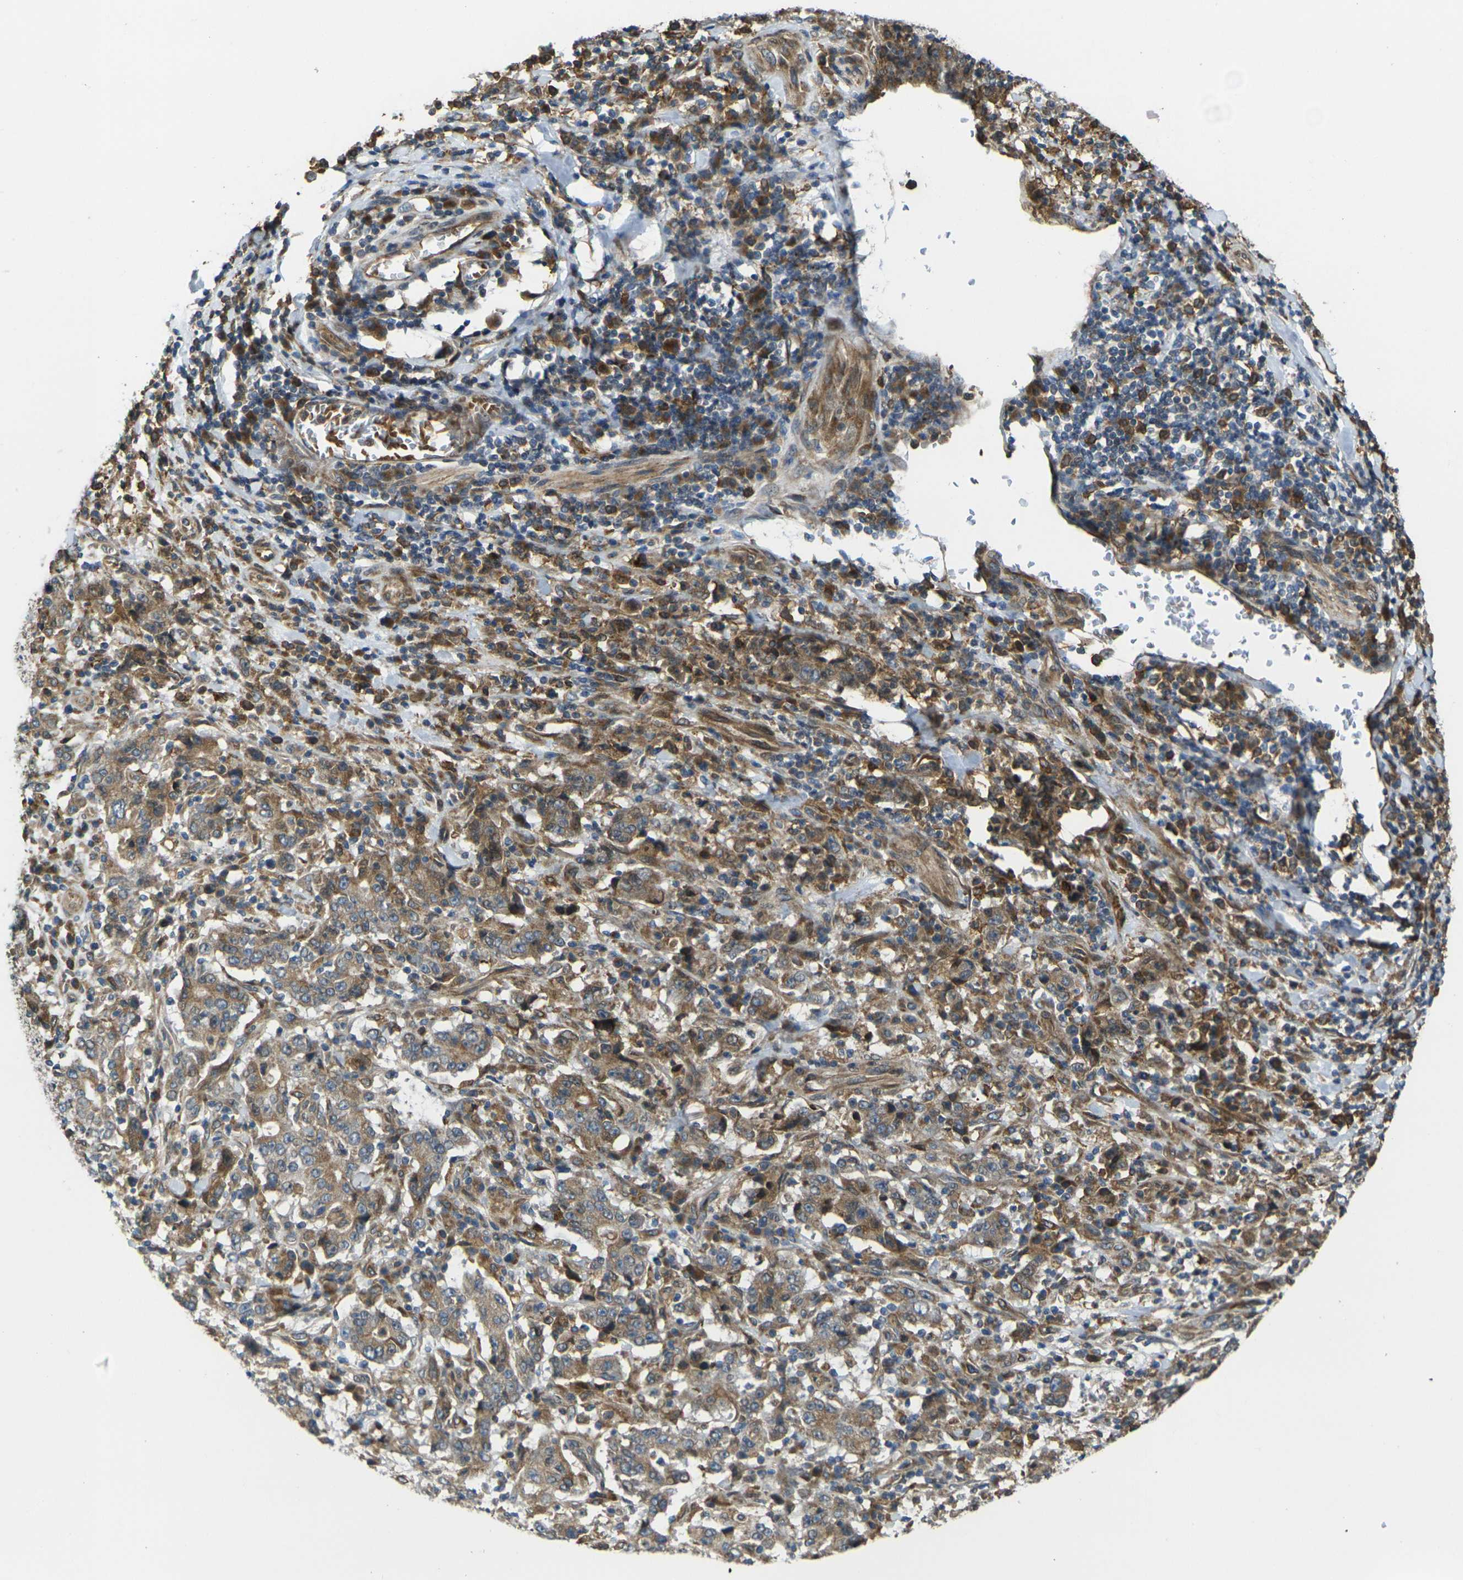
{"staining": {"intensity": "moderate", "quantity": ">75%", "location": "cytoplasmic/membranous"}, "tissue": "stomach cancer", "cell_type": "Tumor cells", "image_type": "cancer", "snomed": [{"axis": "morphology", "description": "Normal tissue, NOS"}, {"axis": "morphology", "description": "Adenocarcinoma, NOS"}, {"axis": "topography", "description": "Stomach, upper"}, {"axis": "topography", "description": "Stomach"}], "caption": "Human stomach cancer (adenocarcinoma) stained with a protein marker shows moderate staining in tumor cells.", "gene": "FZD1", "patient": {"sex": "male", "age": 59}}